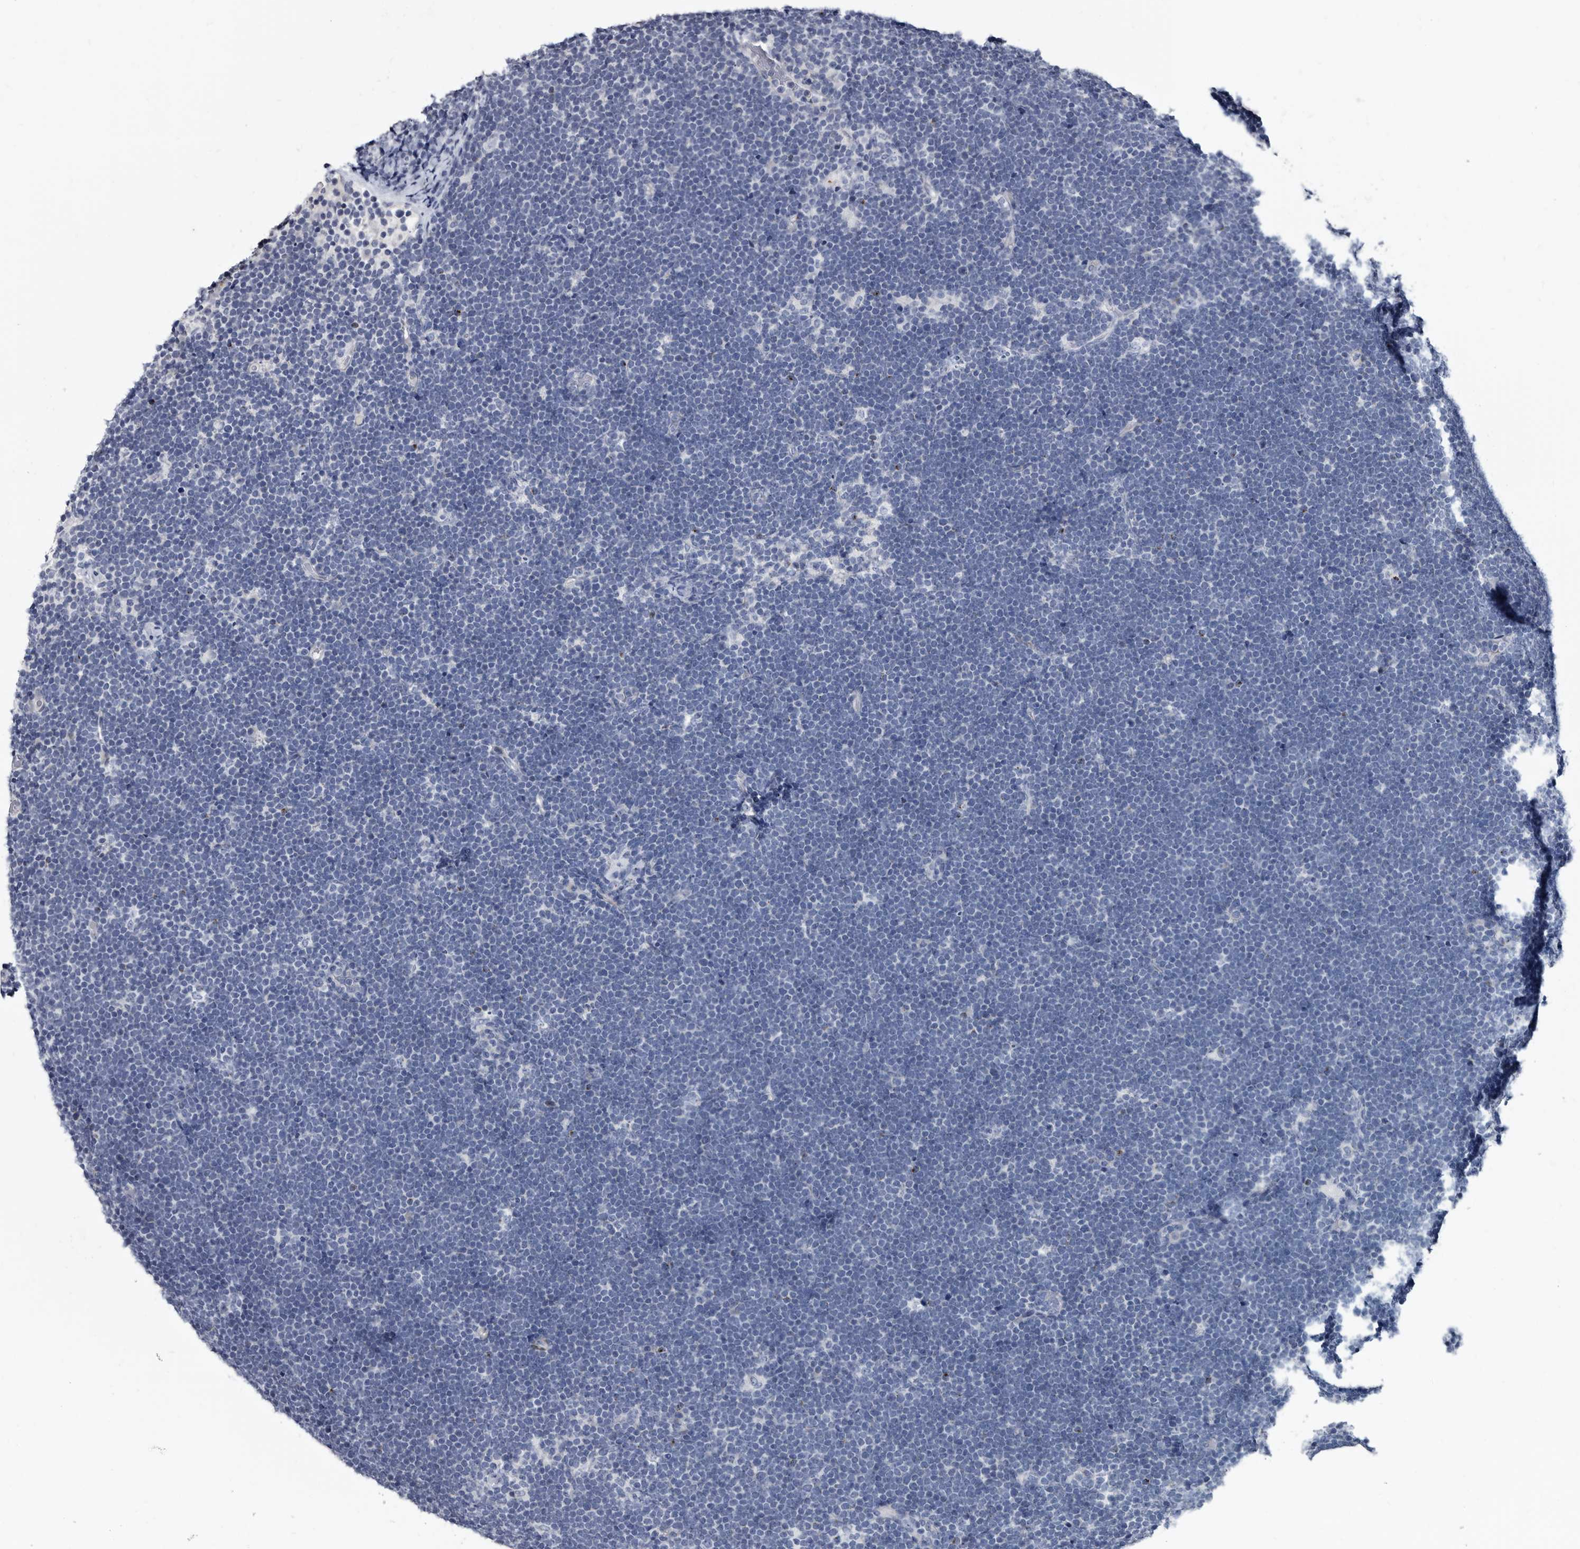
{"staining": {"intensity": "negative", "quantity": "none", "location": "none"}, "tissue": "lymphoma", "cell_type": "Tumor cells", "image_type": "cancer", "snomed": [{"axis": "morphology", "description": "Malignant lymphoma, non-Hodgkin's type, High grade"}, {"axis": "topography", "description": "Lymph node"}], "caption": "Protein analysis of malignant lymphoma, non-Hodgkin's type (high-grade) demonstrates no significant staining in tumor cells.", "gene": "PRSS8", "patient": {"sex": "male", "age": 13}}